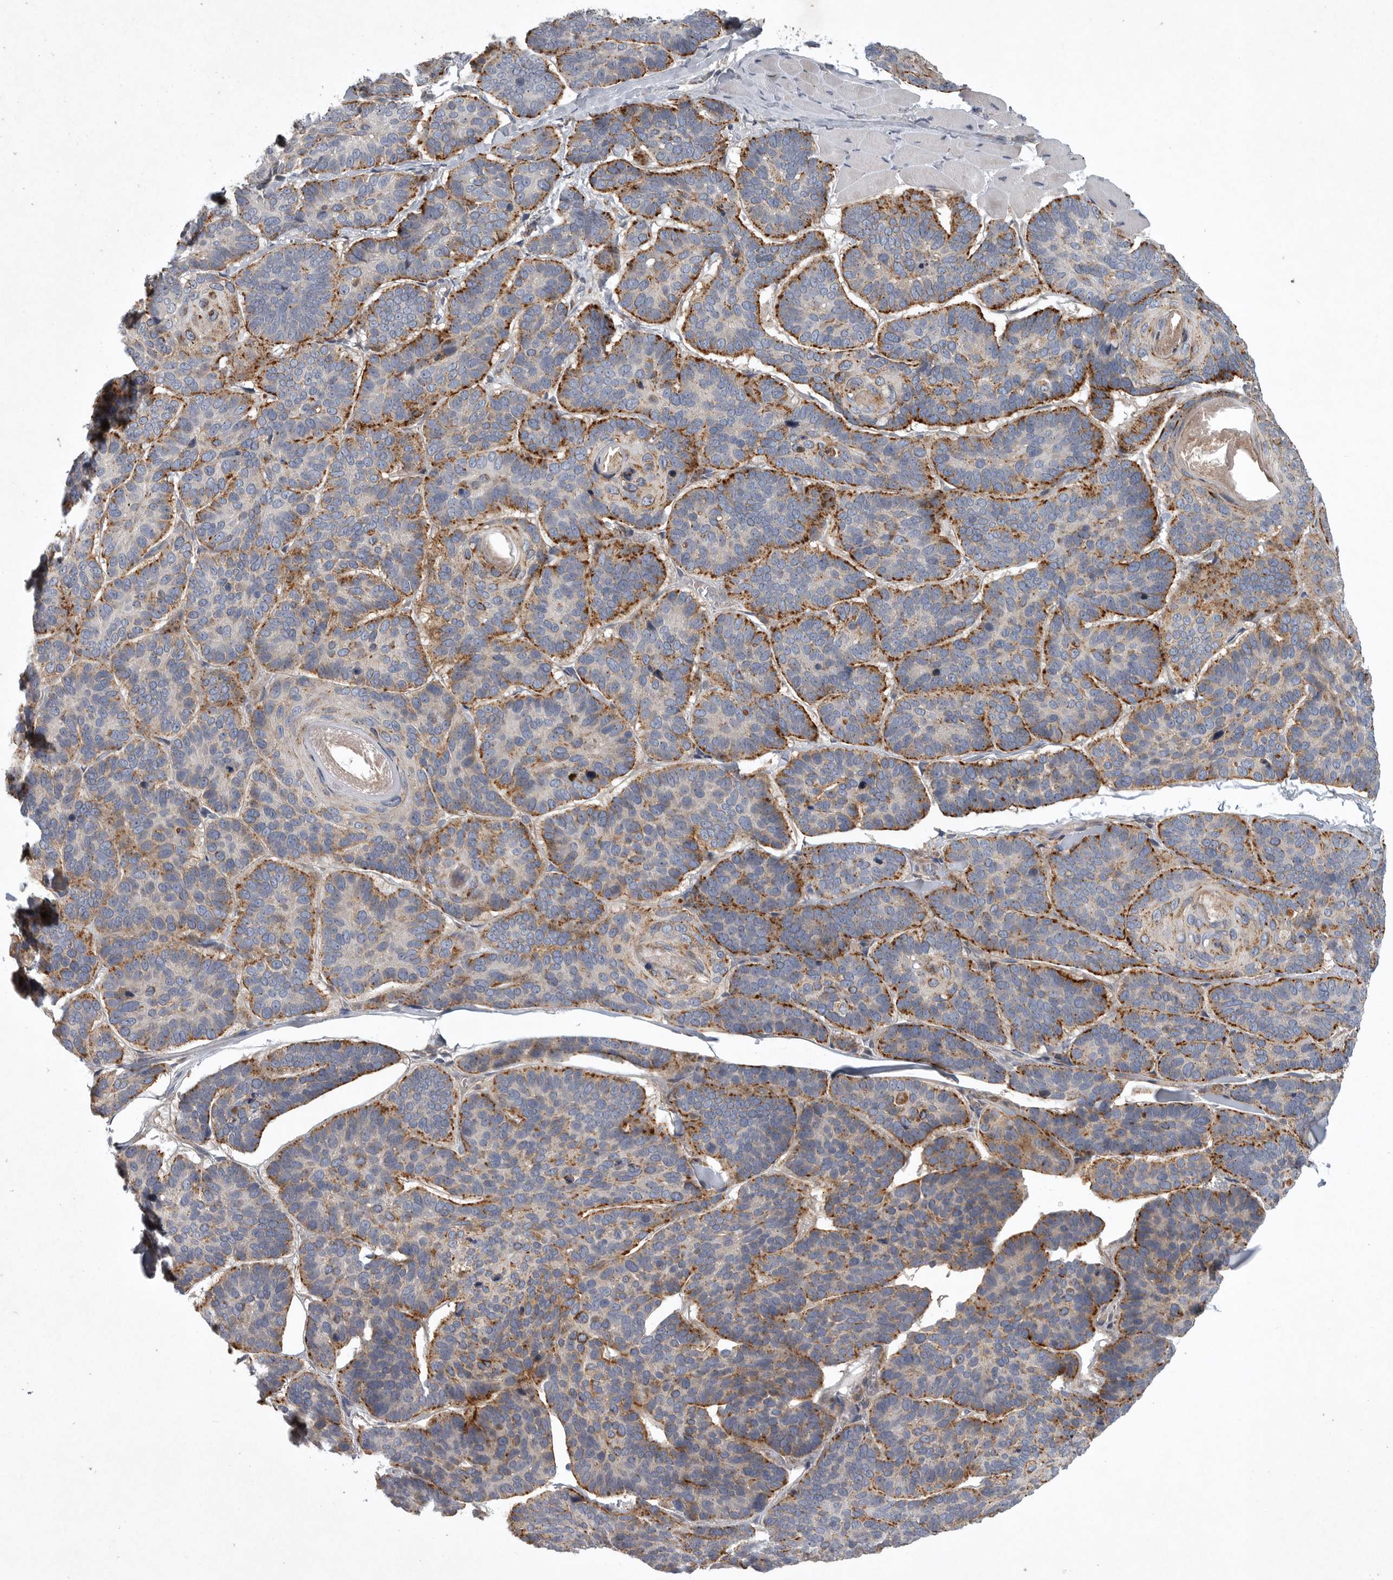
{"staining": {"intensity": "strong", "quantity": ">75%", "location": "cytoplasmic/membranous"}, "tissue": "skin cancer", "cell_type": "Tumor cells", "image_type": "cancer", "snomed": [{"axis": "morphology", "description": "Basal cell carcinoma"}, {"axis": "topography", "description": "Skin"}], "caption": "Protein expression analysis of skin basal cell carcinoma displays strong cytoplasmic/membranous positivity in approximately >75% of tumor cells. The staining is performed using DAB brown chromogen to label protein expression. The nuclei are counter-stained blue using hematoxylin.", "gene": "LAMTOR3", "patient": {"sex": "male", "age": 62}}